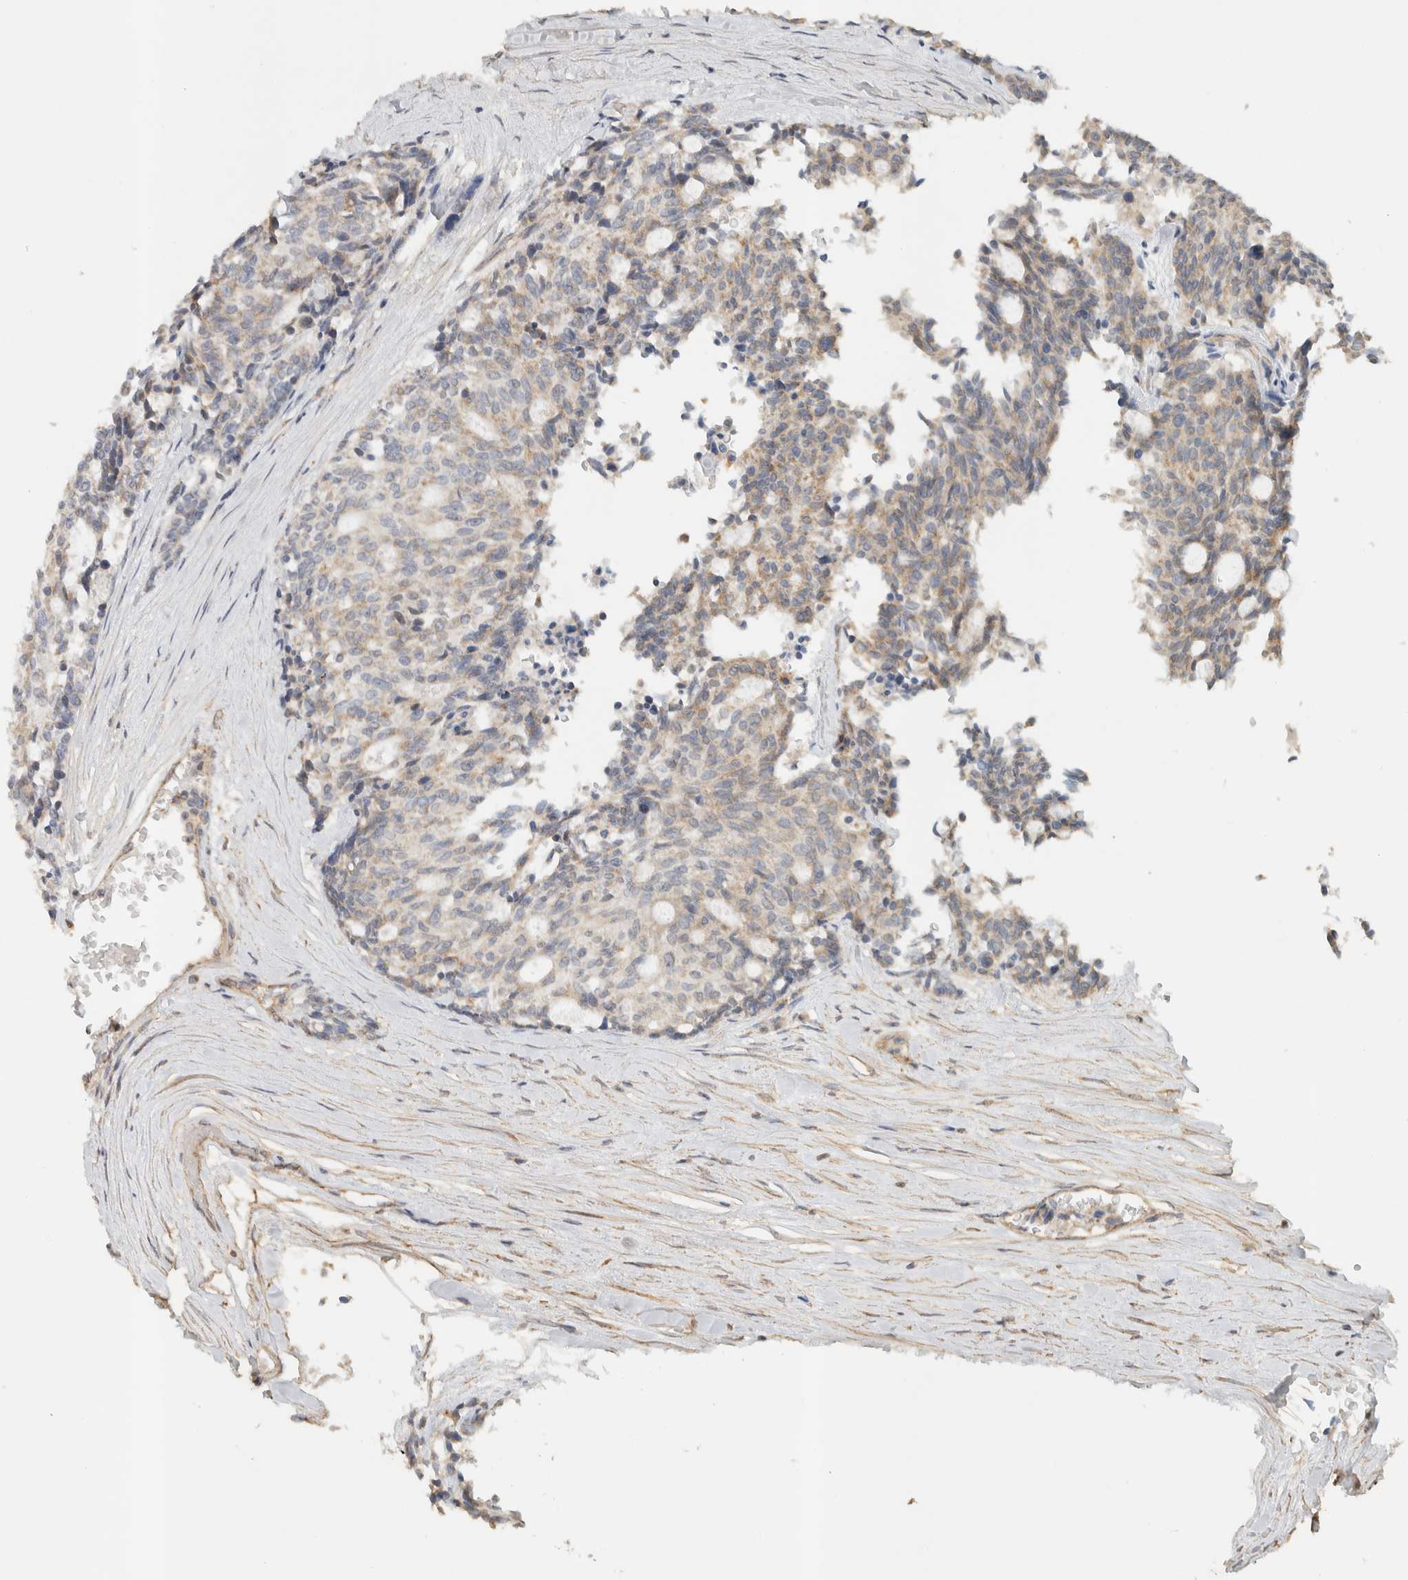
{"staining": {"intensity": "weak", "quantity": "25%-75%", "location": "cytoplasmic/membranous"}, "tissue": "carcinoid", "cell_type": "Tumor cells", "image_type": "cancer", "snomed": [{"axis": "morphology", "description": "Carcinoid, malignant, NOS"}, {"axis": "topography", "description": "Pancreas"}], "caption": "The micrograph demonstrates immunohistochemical staining of carcinoid. There is weak cytoplasmic/membranous expression is present in approximately 25%-75% of tumor cells. The staining was performed using DAB to visualize the protein expression in brown, while the nuclei were stained in blue with hematoxylin (Magnification: 20x).", "gene": "PDE7B", "patient": {"sex": "female", "age": 54}}